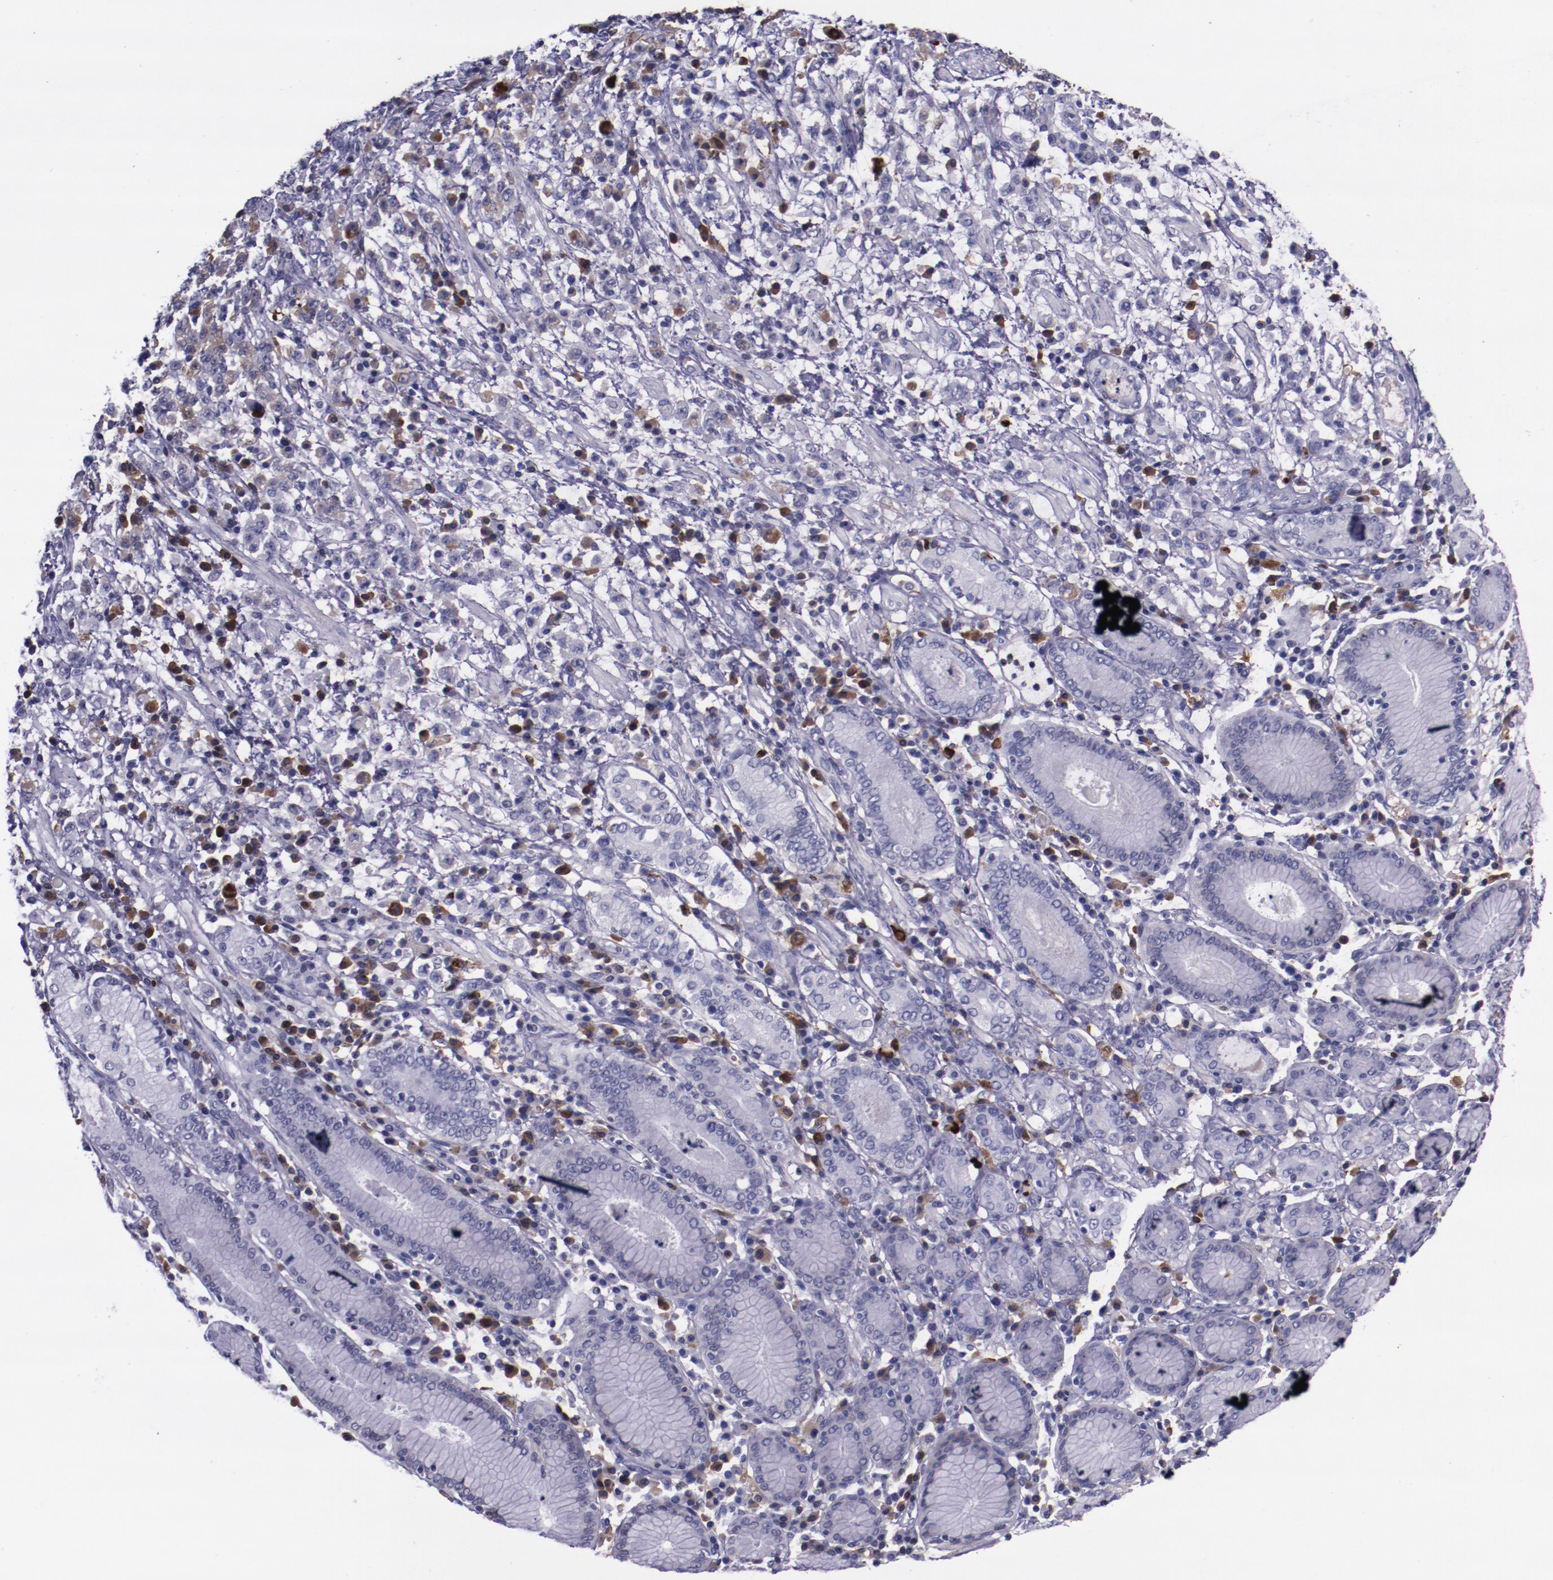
{"staining": {"intensity": "weak", "quantity": "25%-75%", "location": "cytoplasmic/membranous"}, "tissue": "stomach cancer", "cell_type": "Tumor cells", "image_type": "cancer", "snomed": [{"axis": "morphology", "description": "Adenocarcinoma, NOS"}, {"axis": "topography", "description": "Stomach, lower"}], "caption": "The histopathology image shows a brown stain indicating the presence of a protein in the cytoplasmic/membranous of tumor cells in adenocarcinoma (stomach).", "gene": "APOH", "patient": {"sex": "male", "age": 88}}